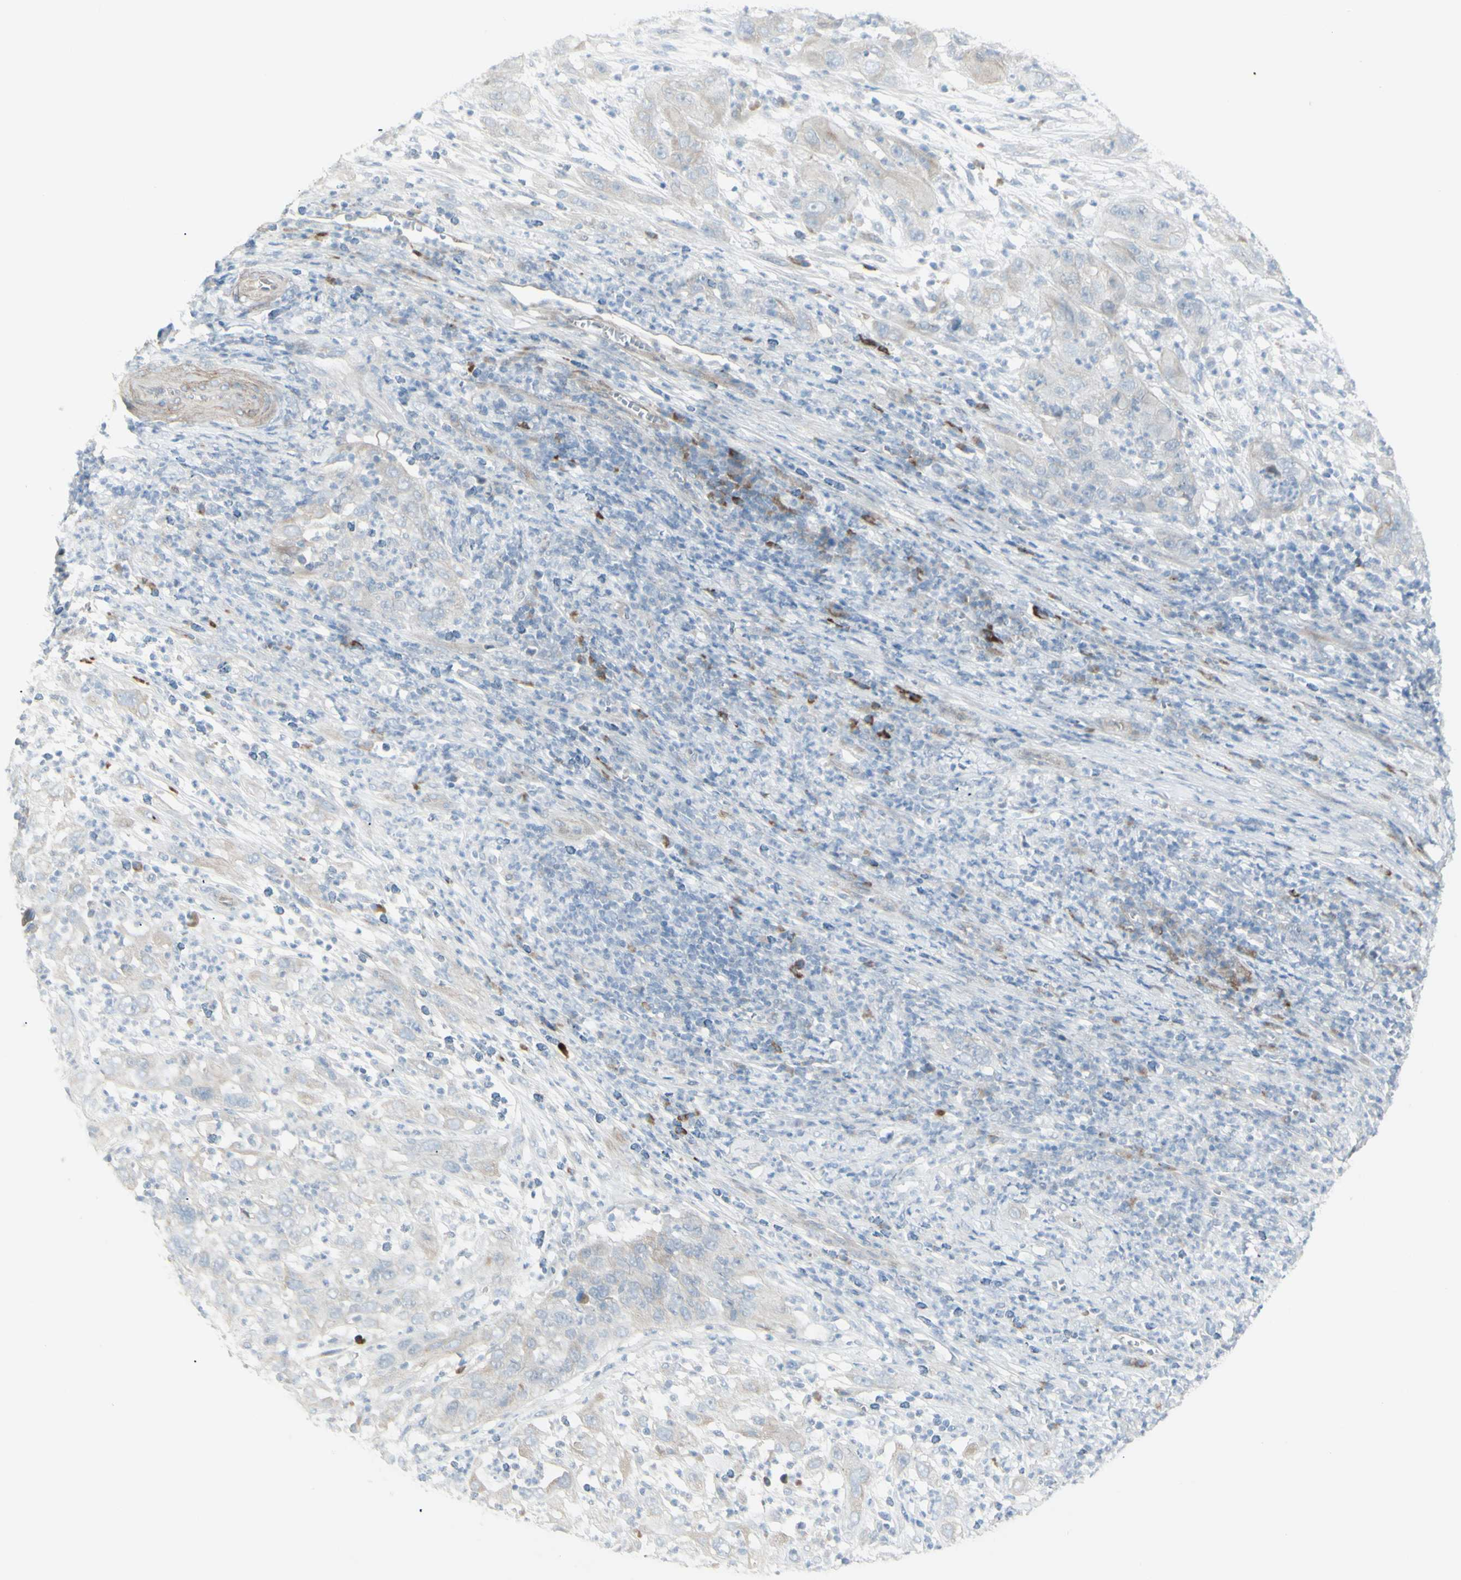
{"staining": {"intensity": "negative", "quantity": "none", "location": "none"}, "tissue": "cervical cancer", "cell_type": "Tumor cells", "image_type": "cancer", "snomed": [{"axis": "morphology", "description": "Squamous cell carcinoma, NOS"}, {"axis": "topography", "description": "Cervix"}], "caption": "Immunohistochemistry (IHC) micrograph of human cervical cancer stained for a protein (brown), which displays no positivity in tumor cells. The staining is performed using DAB (3,3'-diaminobenzidine) brown chromogen with nuclei counter-stained in using hematoxylin.", "gene": "NDST4", "patient": {"sex": "female", "age": 32}}